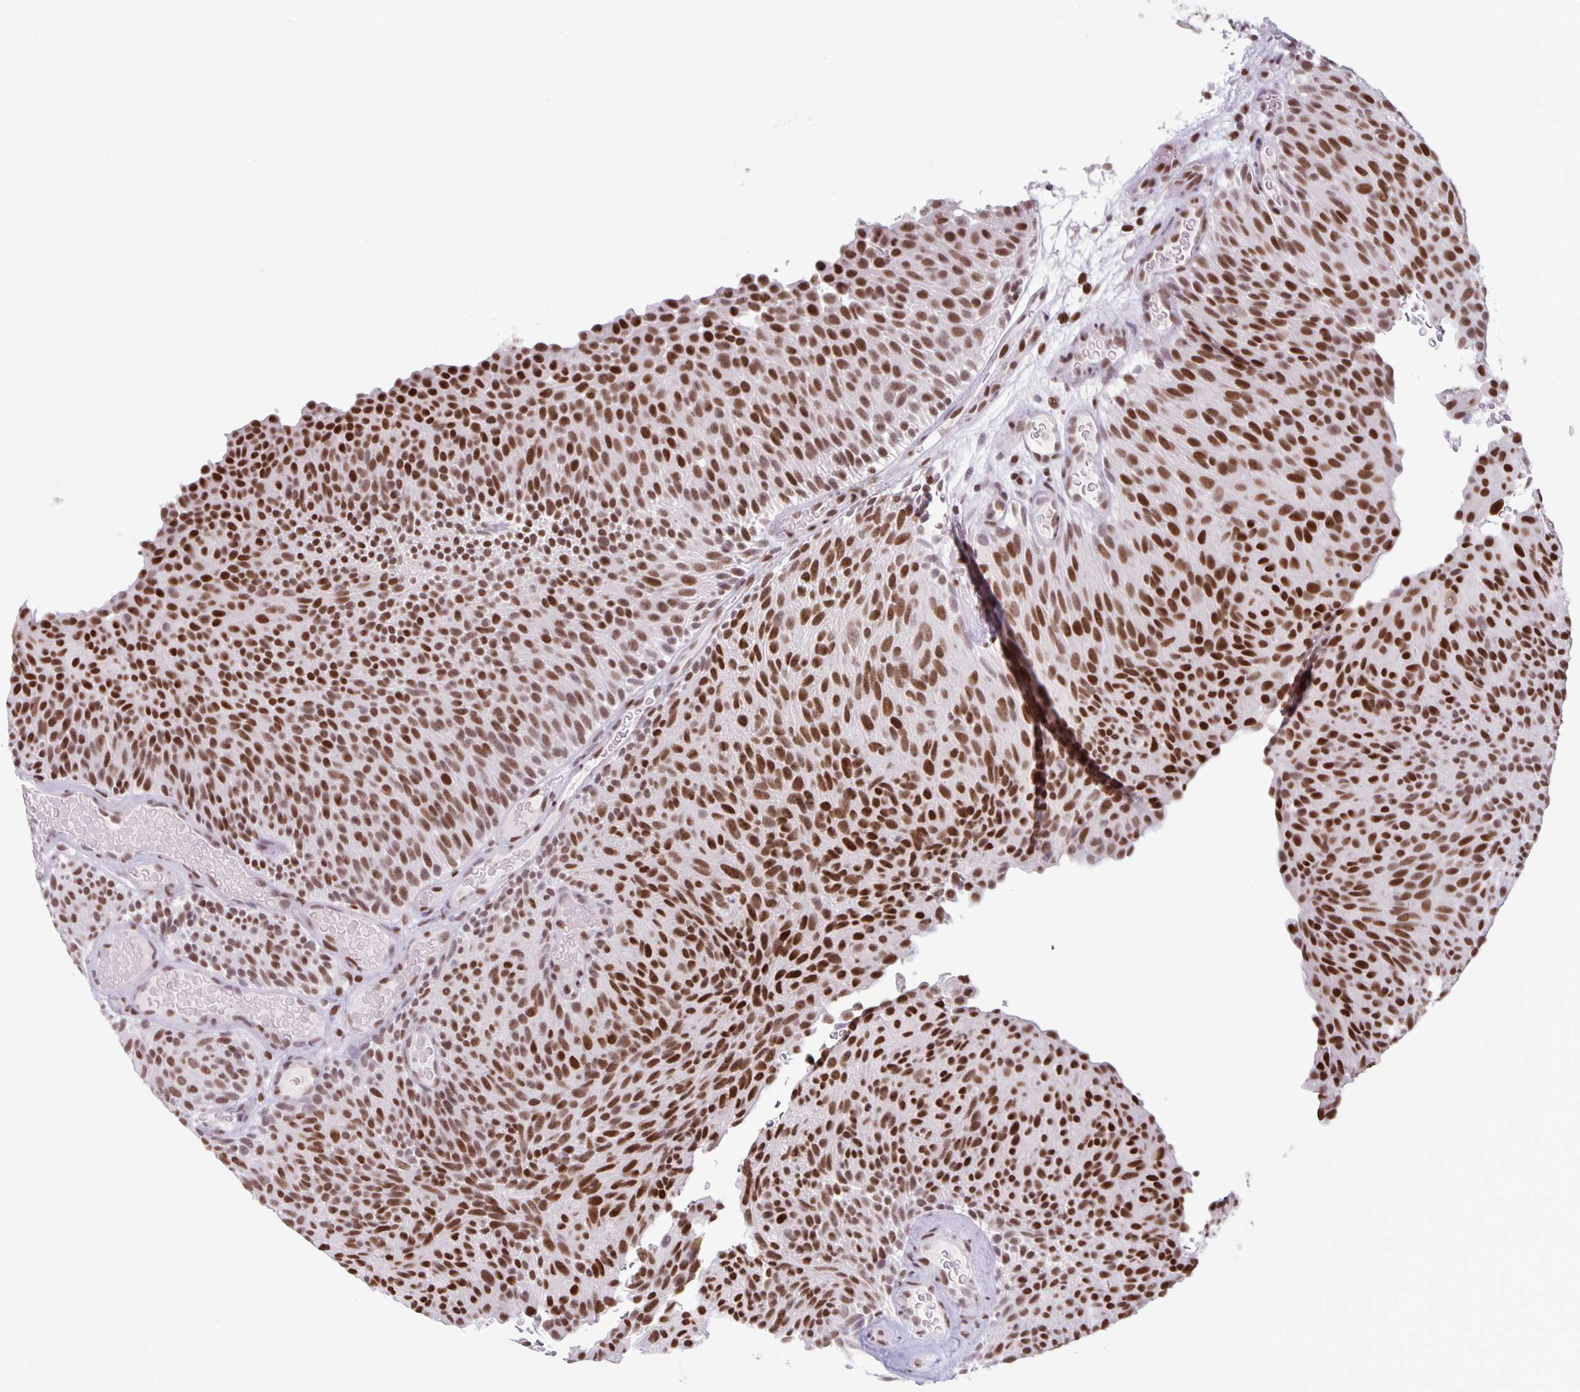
{"staining": {"intensity": "strong", "quantity": ">75%", "location": "nuclear"}, "tissue": "urothelial cancer", "cell_type": "Tumor cells", "image_type": "cancer", "snomed": [{"axis": "morphology", "description": "Urothelial carcinoma, Low grade"}, {"axis": "topography", "description": "Urinary bladder"}], "caption": "This is a histology image of immunohistochemistry (IHC) staining of low-grade urothelial carcinoma, which shows strong expression in the nuclear of tumor cells.", "gene": "JUND", "patient": {"sex": "male", "age": 78}}